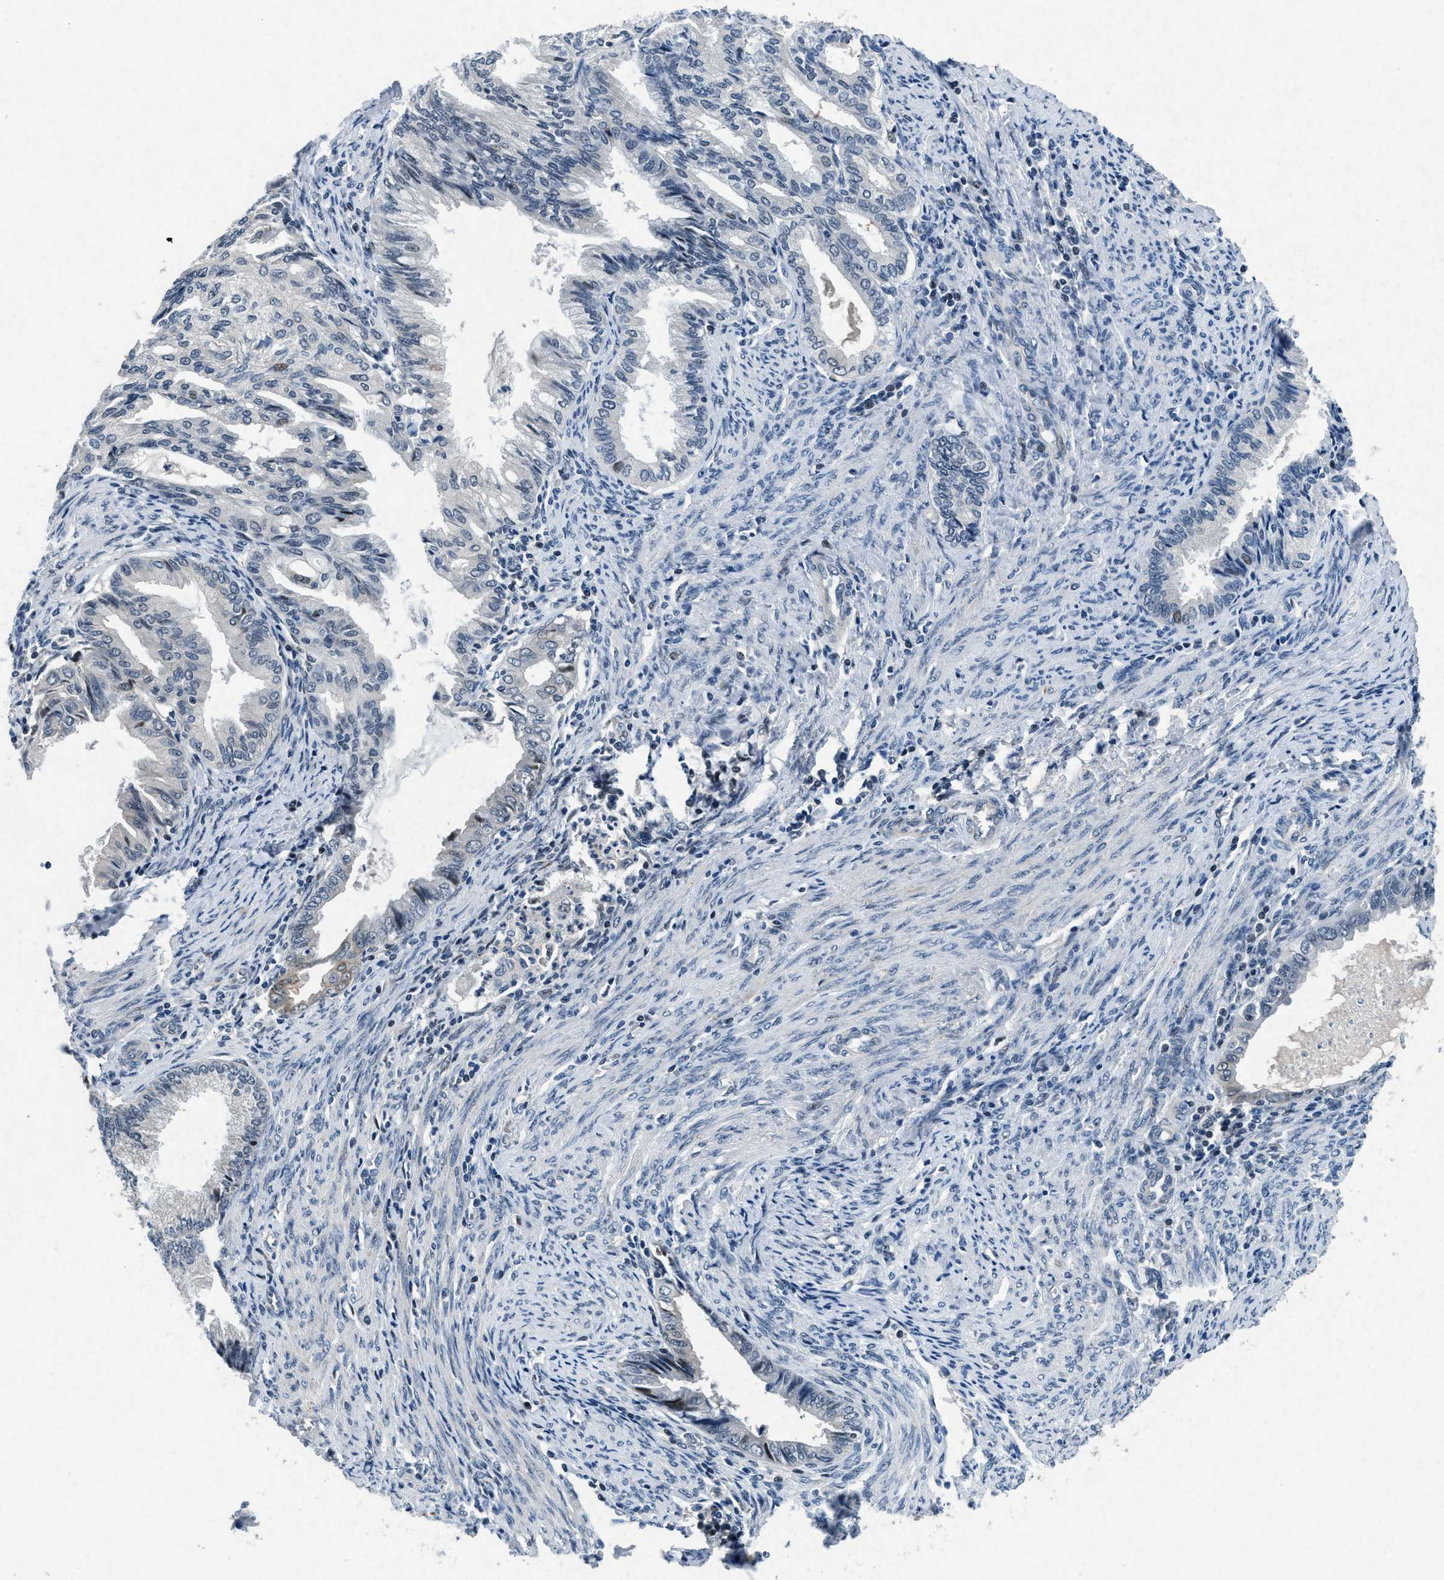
{"staining": {"intensity": "negative", "quantity": "none", "location": "none"}, "tissue": "endometrial cancer", "cell_type": "Tumor cells", "image_type": "cancer", "snomed": [{"axis": "morphology", "description": "Adenocarcinoma, NOS"}, {"axis": "topography", "description": "Endometrium"}], "caption": "Immunohistochemistry image of human endometrial adenocarcinoma stained for a protein (brown), which displays no staining in tumor cells.", "gene": "PHLDA1", "patient": {"sex": "female", "age": 86}}